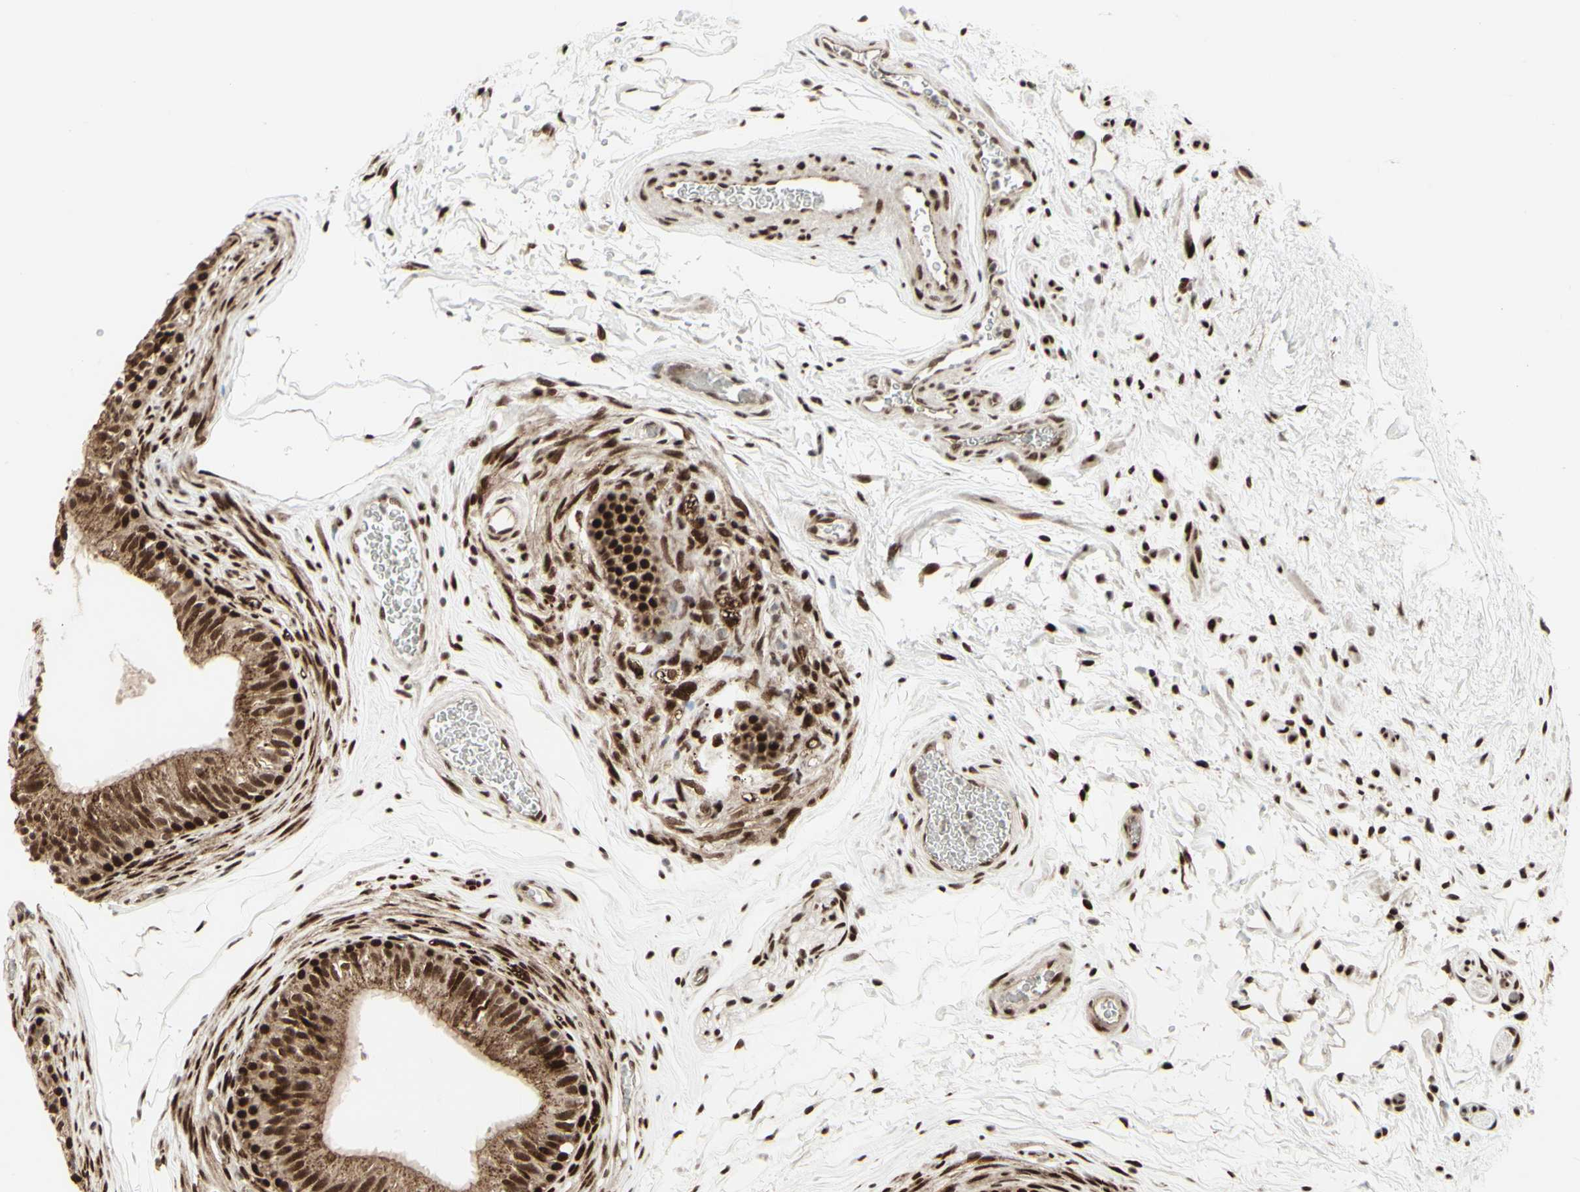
{"staining": {"intensity": "moderate", "quantity": ">75%", "location": "cytoplasmic/membranous,nuclear"}, "tissue": "epididymis", "cell_type": "Glandular cells", "image_type": "normal", "snomed": [{"axis": "morphology", "description": "Normal tissue, NOS"}, {"axis": "topography", "description": "Epididymis"}], "caption": "The immunohistochemical stain highlights moderate cytoplasmic/membranous,nuclear expression in glandular cells of unremarkable epididymis. (brown staining indicates protein expression, while blue staining denotes nuclei).", "gene": "CBX1", "patient": {"sex": "male", "age": 36}}